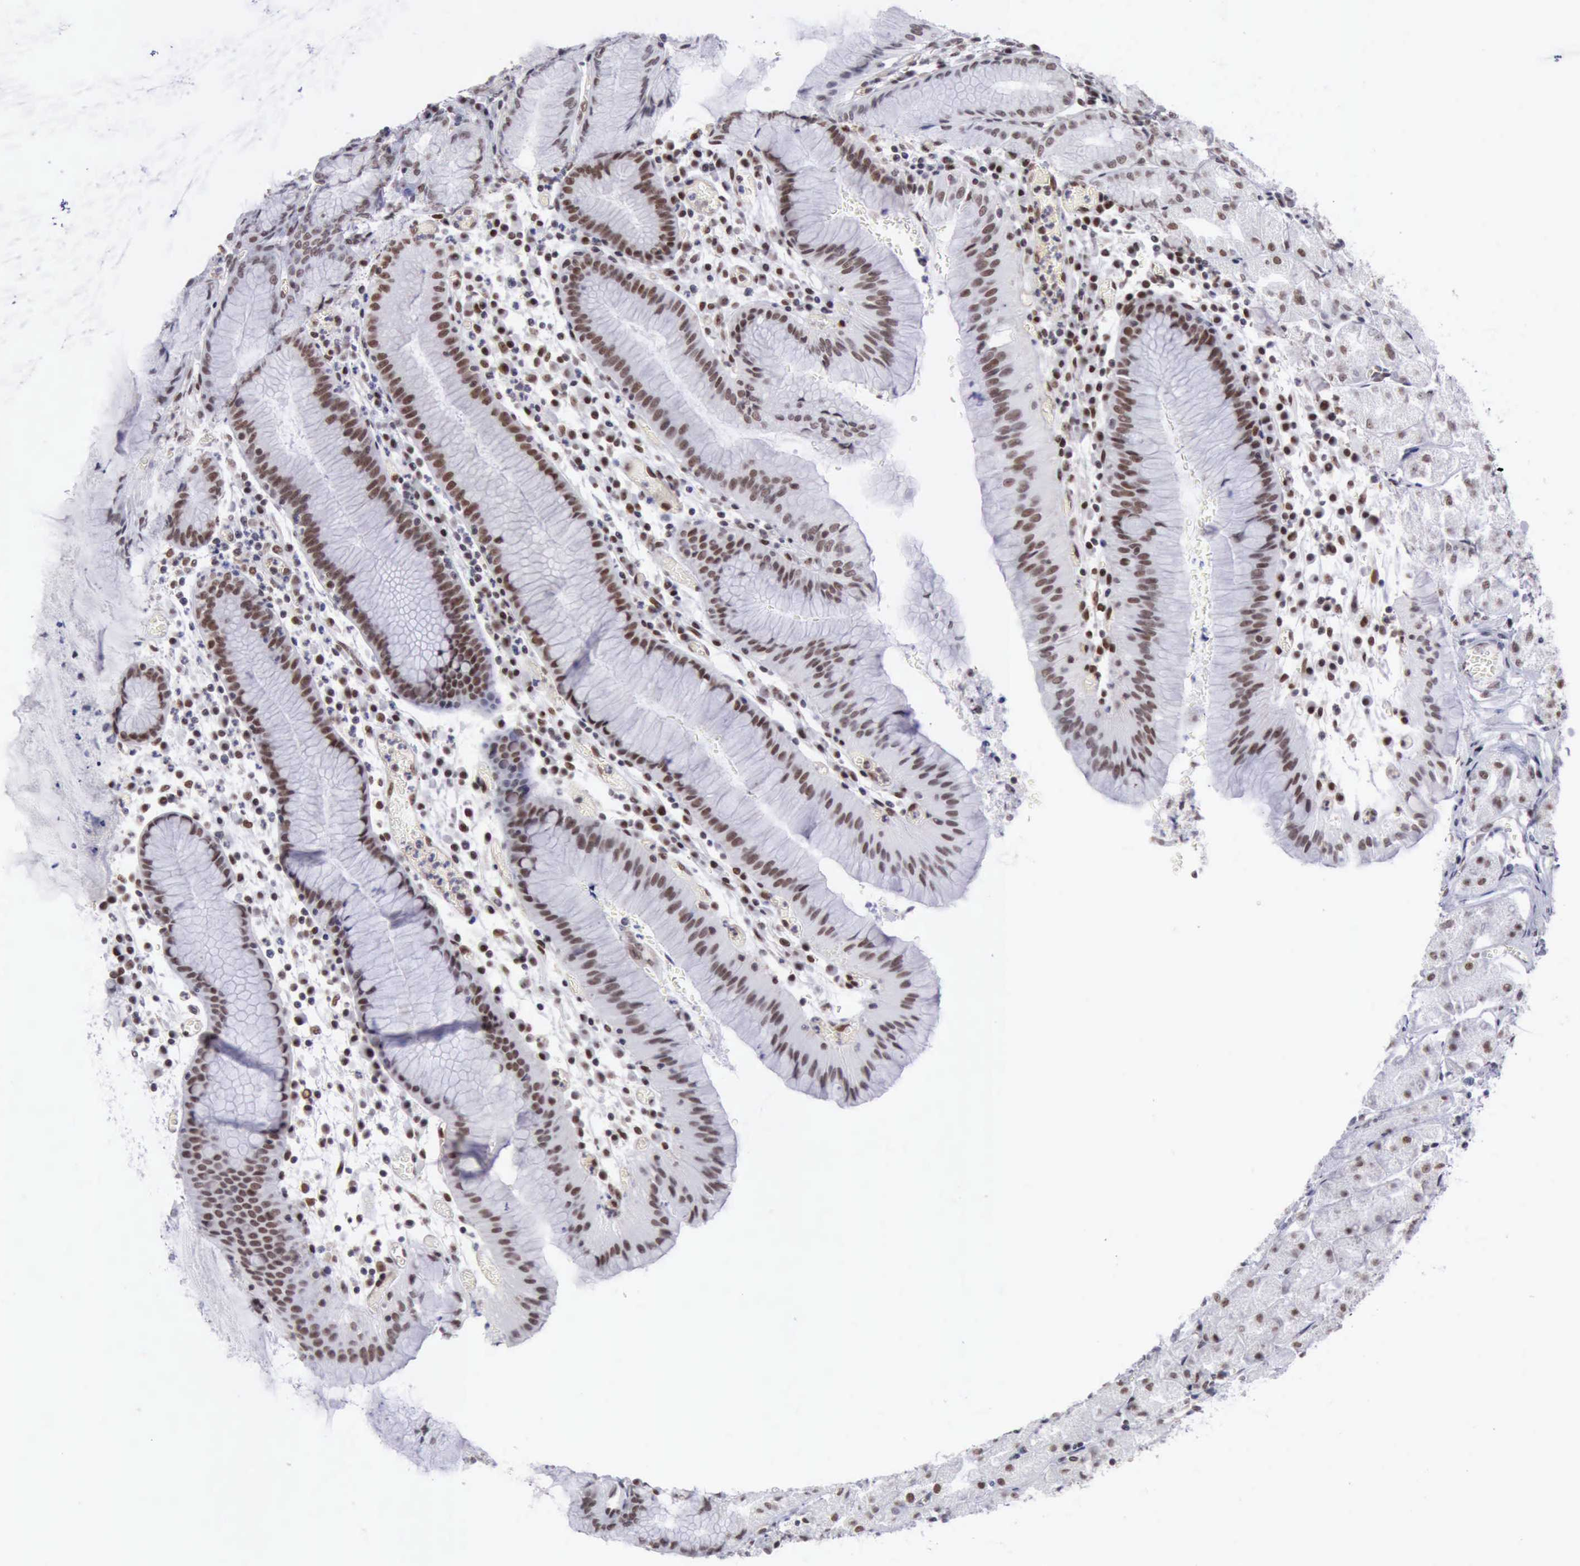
{"staining": {"intensity": "weak", "quantity": ">75%", "location": "nuclear"}, "tissue": "stomach", "cell_type": "Glandular cells", "image_type": "normal", "snomed": [{"axis": "morphology", "description": "Normal tissue, NOS"}, {"axis": "topography", "description": "Stomach, lower"}], "caption": "Human stomach stained with a protein marker demonstrates weak staining in glandular cells.", "gene": "ERCC4", "patient": {"sex": "female", "age": 73}}